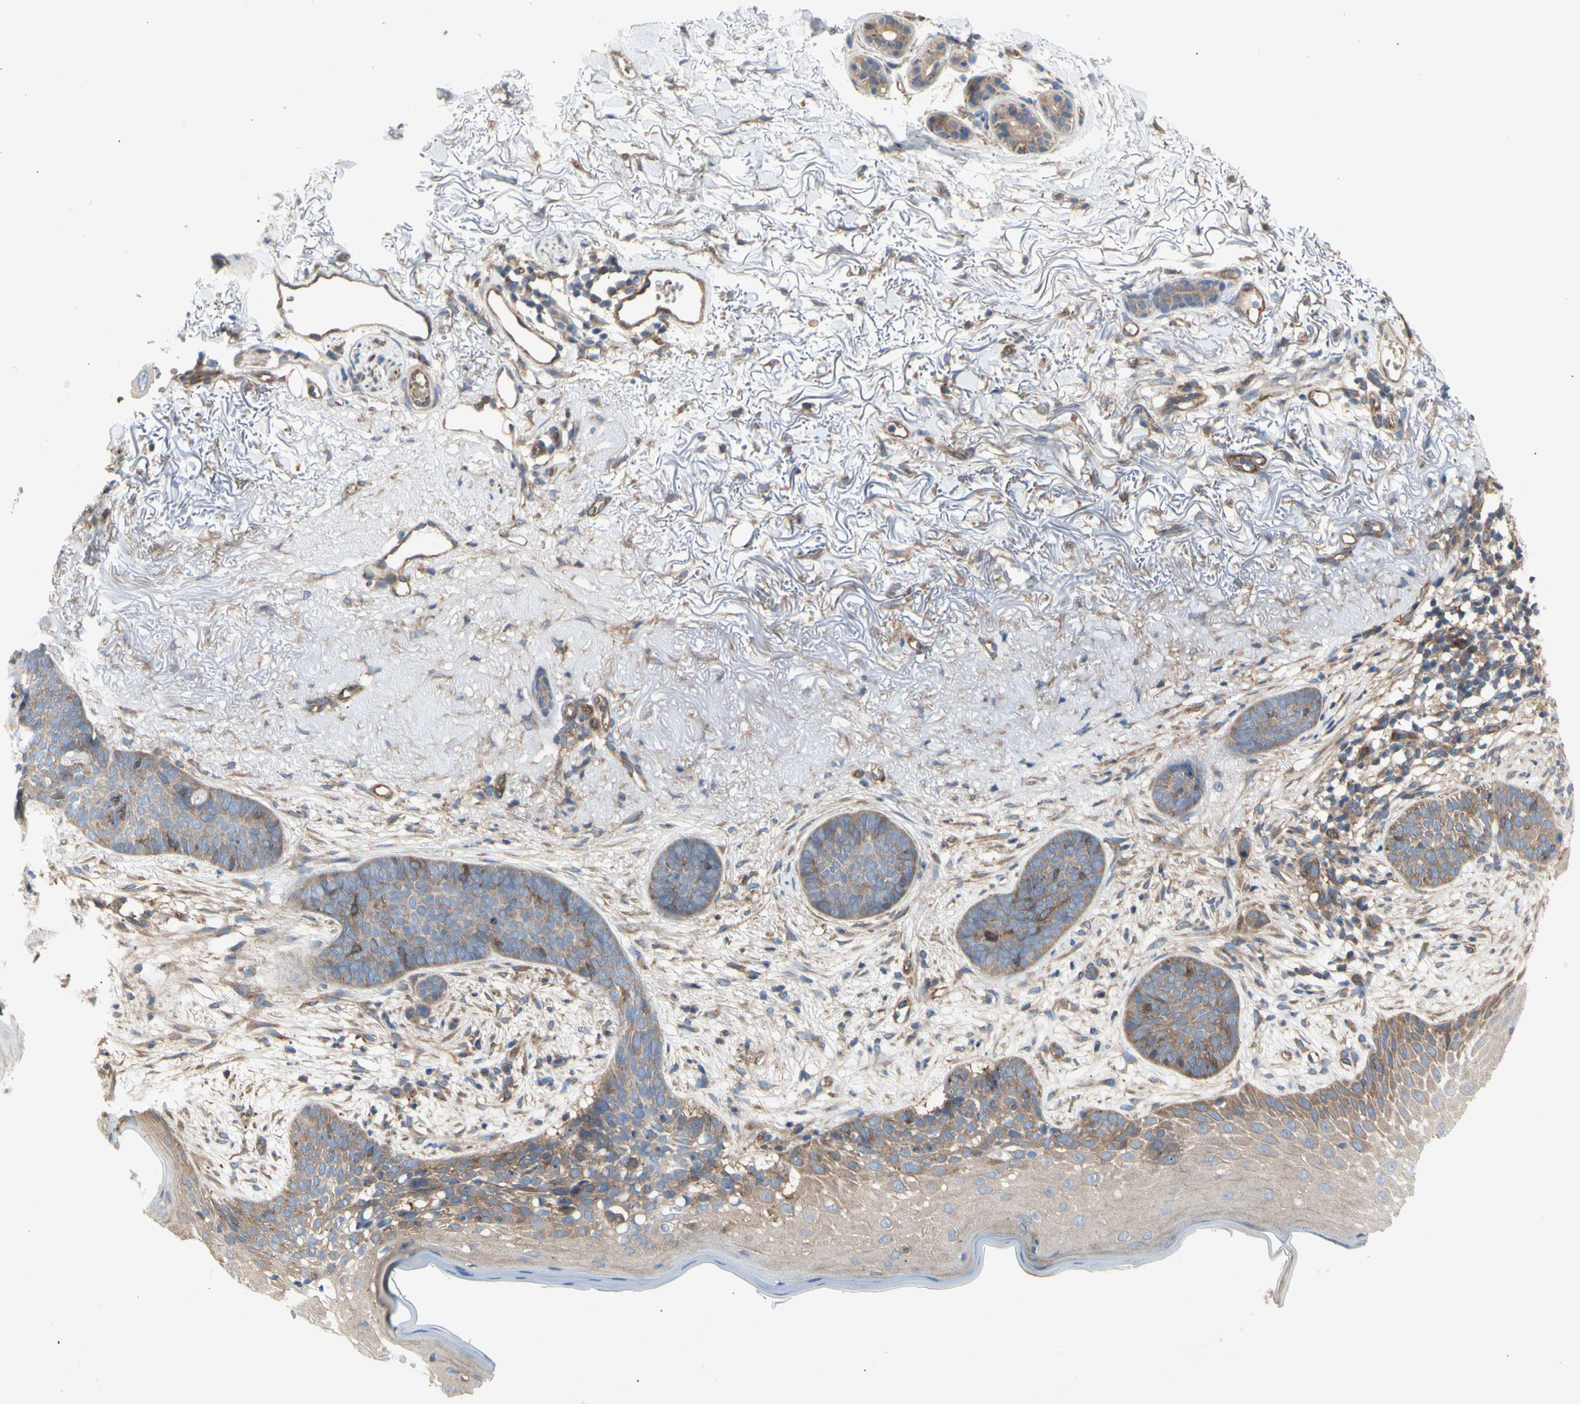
{"staining": {"intensity": "weak", "quantity": "<25%", "location": "cytoplasmic/membranous"}, "tissue": "skin cancer", "cell_type": "Tumor cells", "image_type": "cancer", "snomed": [{"axis": "morphology", "description": "Normal tissue, NOS"}, {"axis": "morphology", "description": "Basal cell carcinoma"}, {"axis": "topography", "description": "Skin"}], "caption": "IHC image of neoplastic tissue: human skin cancer (basal cell carcinoma) stained with DAB (3,3'-diaminobenzidine) shows no significant protein staining in tumor cells. The staining is performed using DAB (3,3'-diaminobenzidine) brown chromogen with nuclei counter-stained in using hematoxylin.", "gene": "KLC1", "patient": {"sex": "female", "age": 70}}